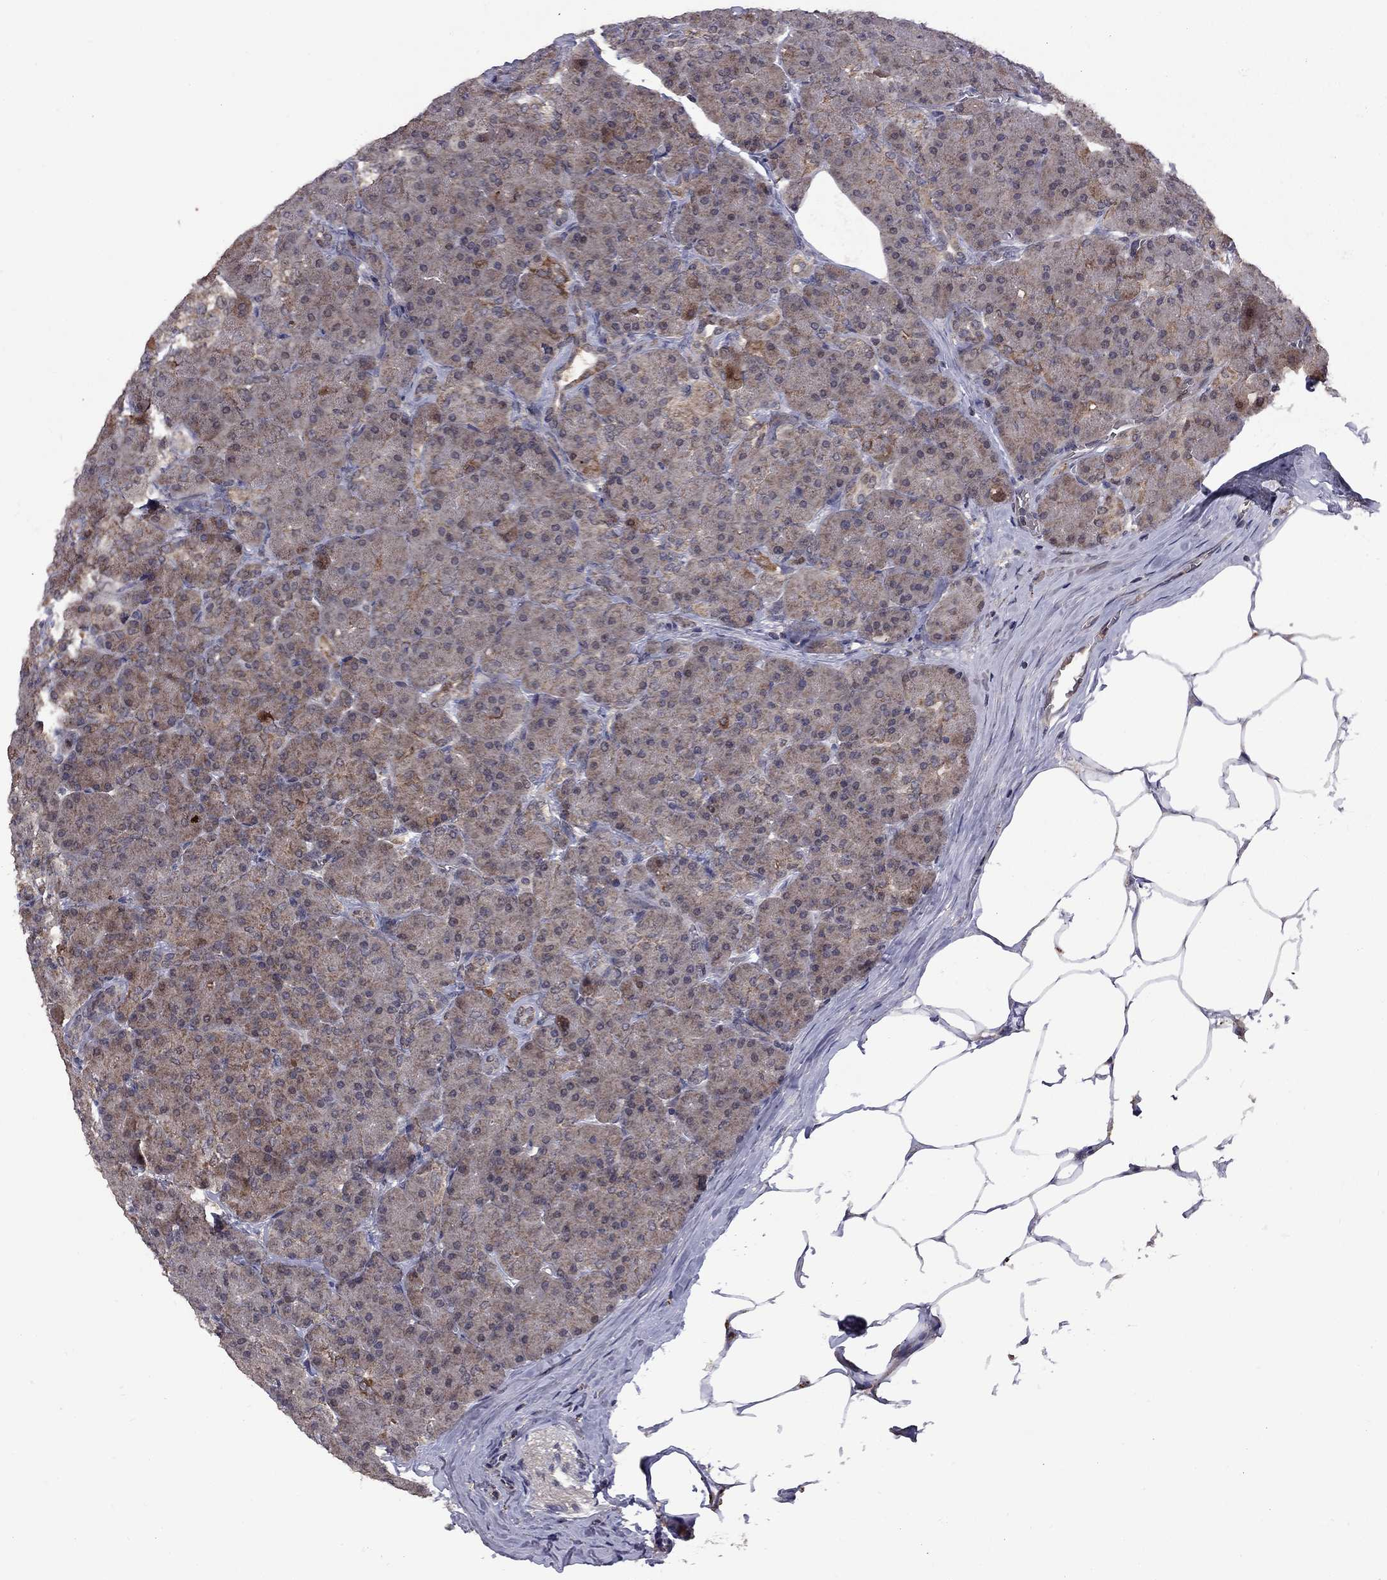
{"staining": {"intensity": "moderate", "quantity": "<25%", "location": "cytoplasmic/membranous"}, "tissue": "pancreas", "cell_type": "Exocrine glandular cells", "image_type": "normal", "snomed": [{"axis": "morphology", "description": "Normal tissue, NOS"}, {"axis": "topography", "description": "Pancreas"}], "caption": "Immunohistochemistry (DAB (3,3'-diaminobenzidine)) staining of unremarkable human pancreas displays moderate cytoplasmic/membranous protein positivity in about <25% of exocrine glandular cells.", "gene": "IPP", "patient": {"sex": "male", "age": 57}}